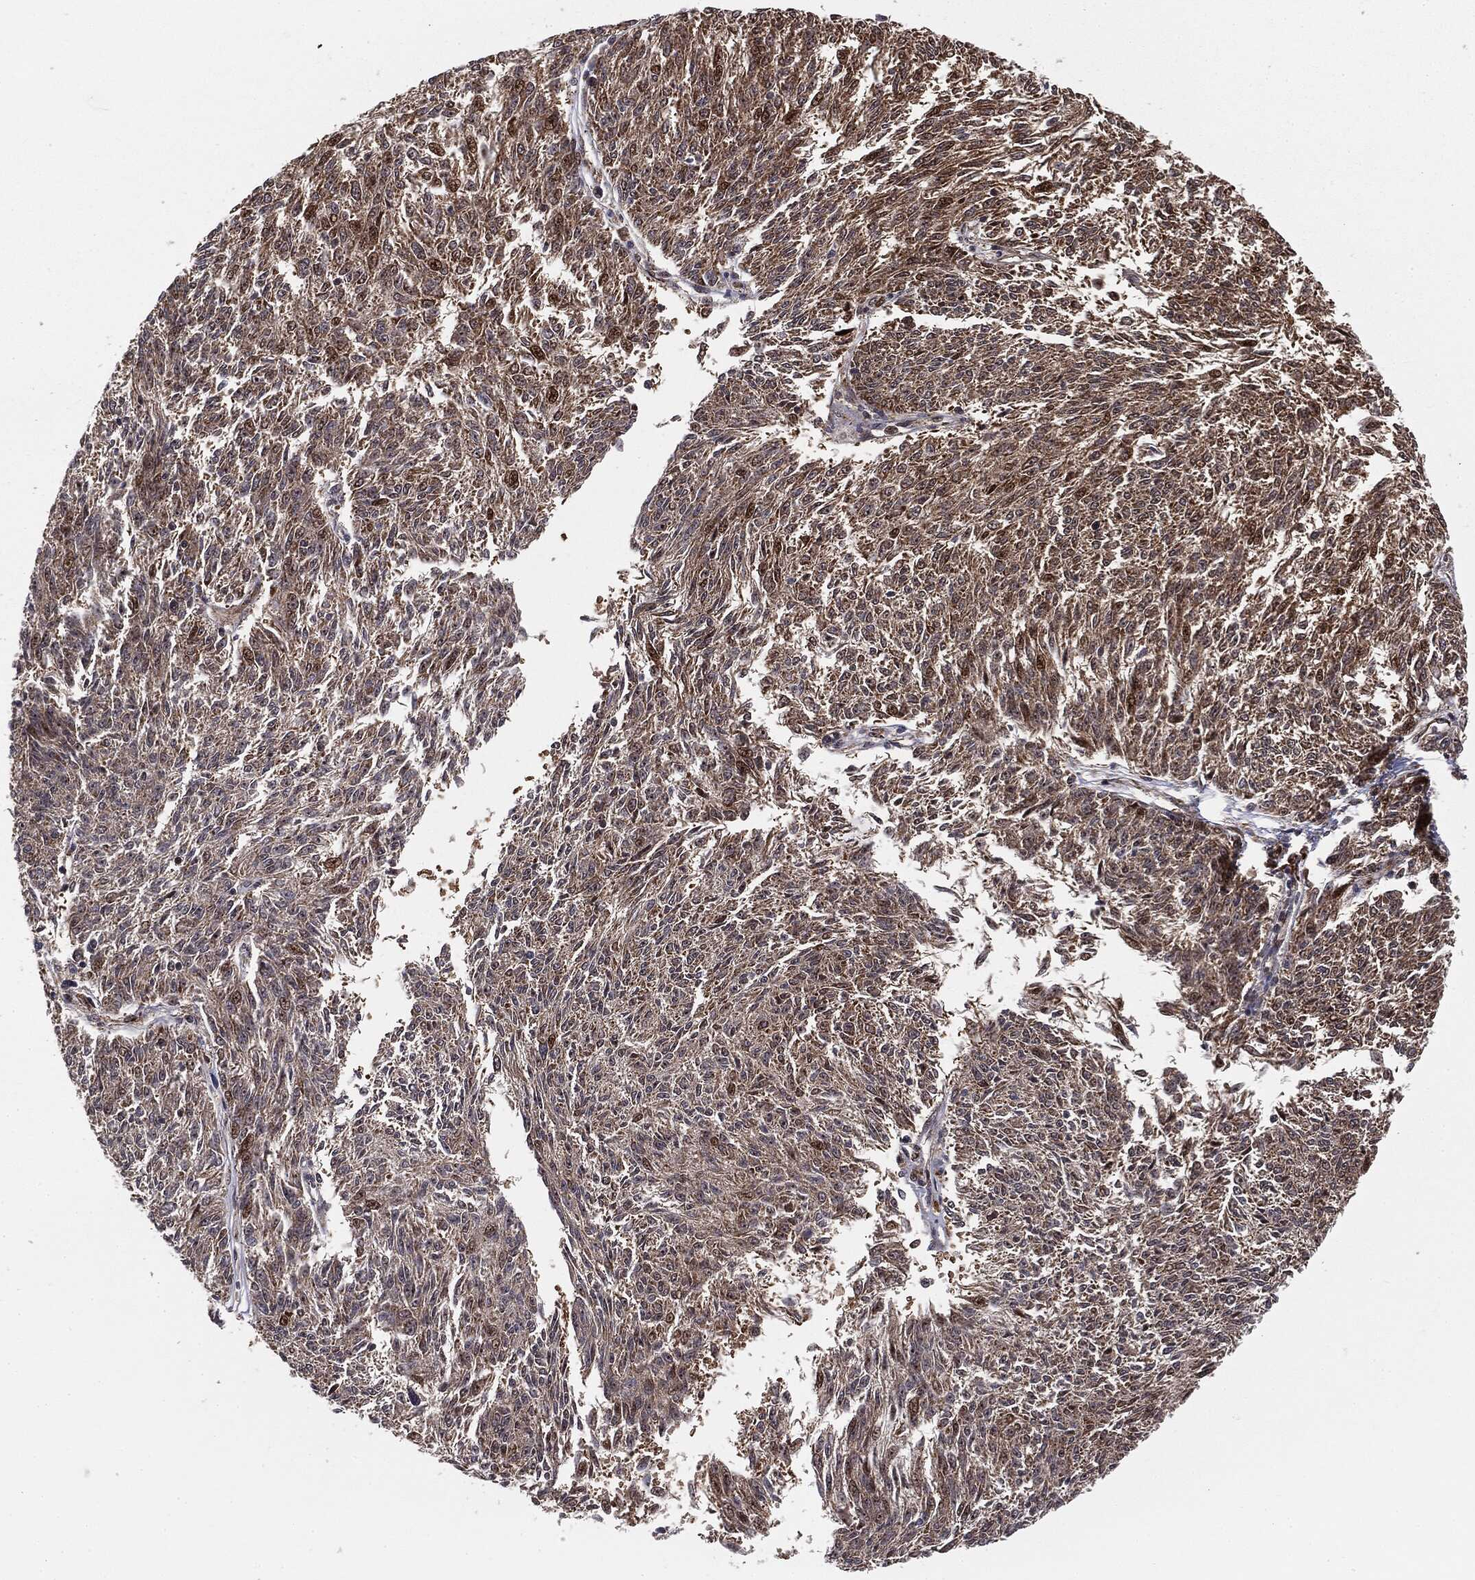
{"staining": {"intensity": "moderate", "quantity": "<25%", "location": "cytoplasmic/membranous"}, "tissue": "melanoma", "cell_type": "Tumor cells", "image_type": "cancer", "snomed": [{"axis": "morphology", "description": "Malignant melanoma, NOS"}, {"axis": "topography", "description": "Skin"}], "caption": "A micrograph of malignant melanoma stained for a protein demonstrates moderate cytoplasmic/membranous brown staining in tumor cells.", "gene": "PTEN", "patient": {"sex": "female", "age": 72}}